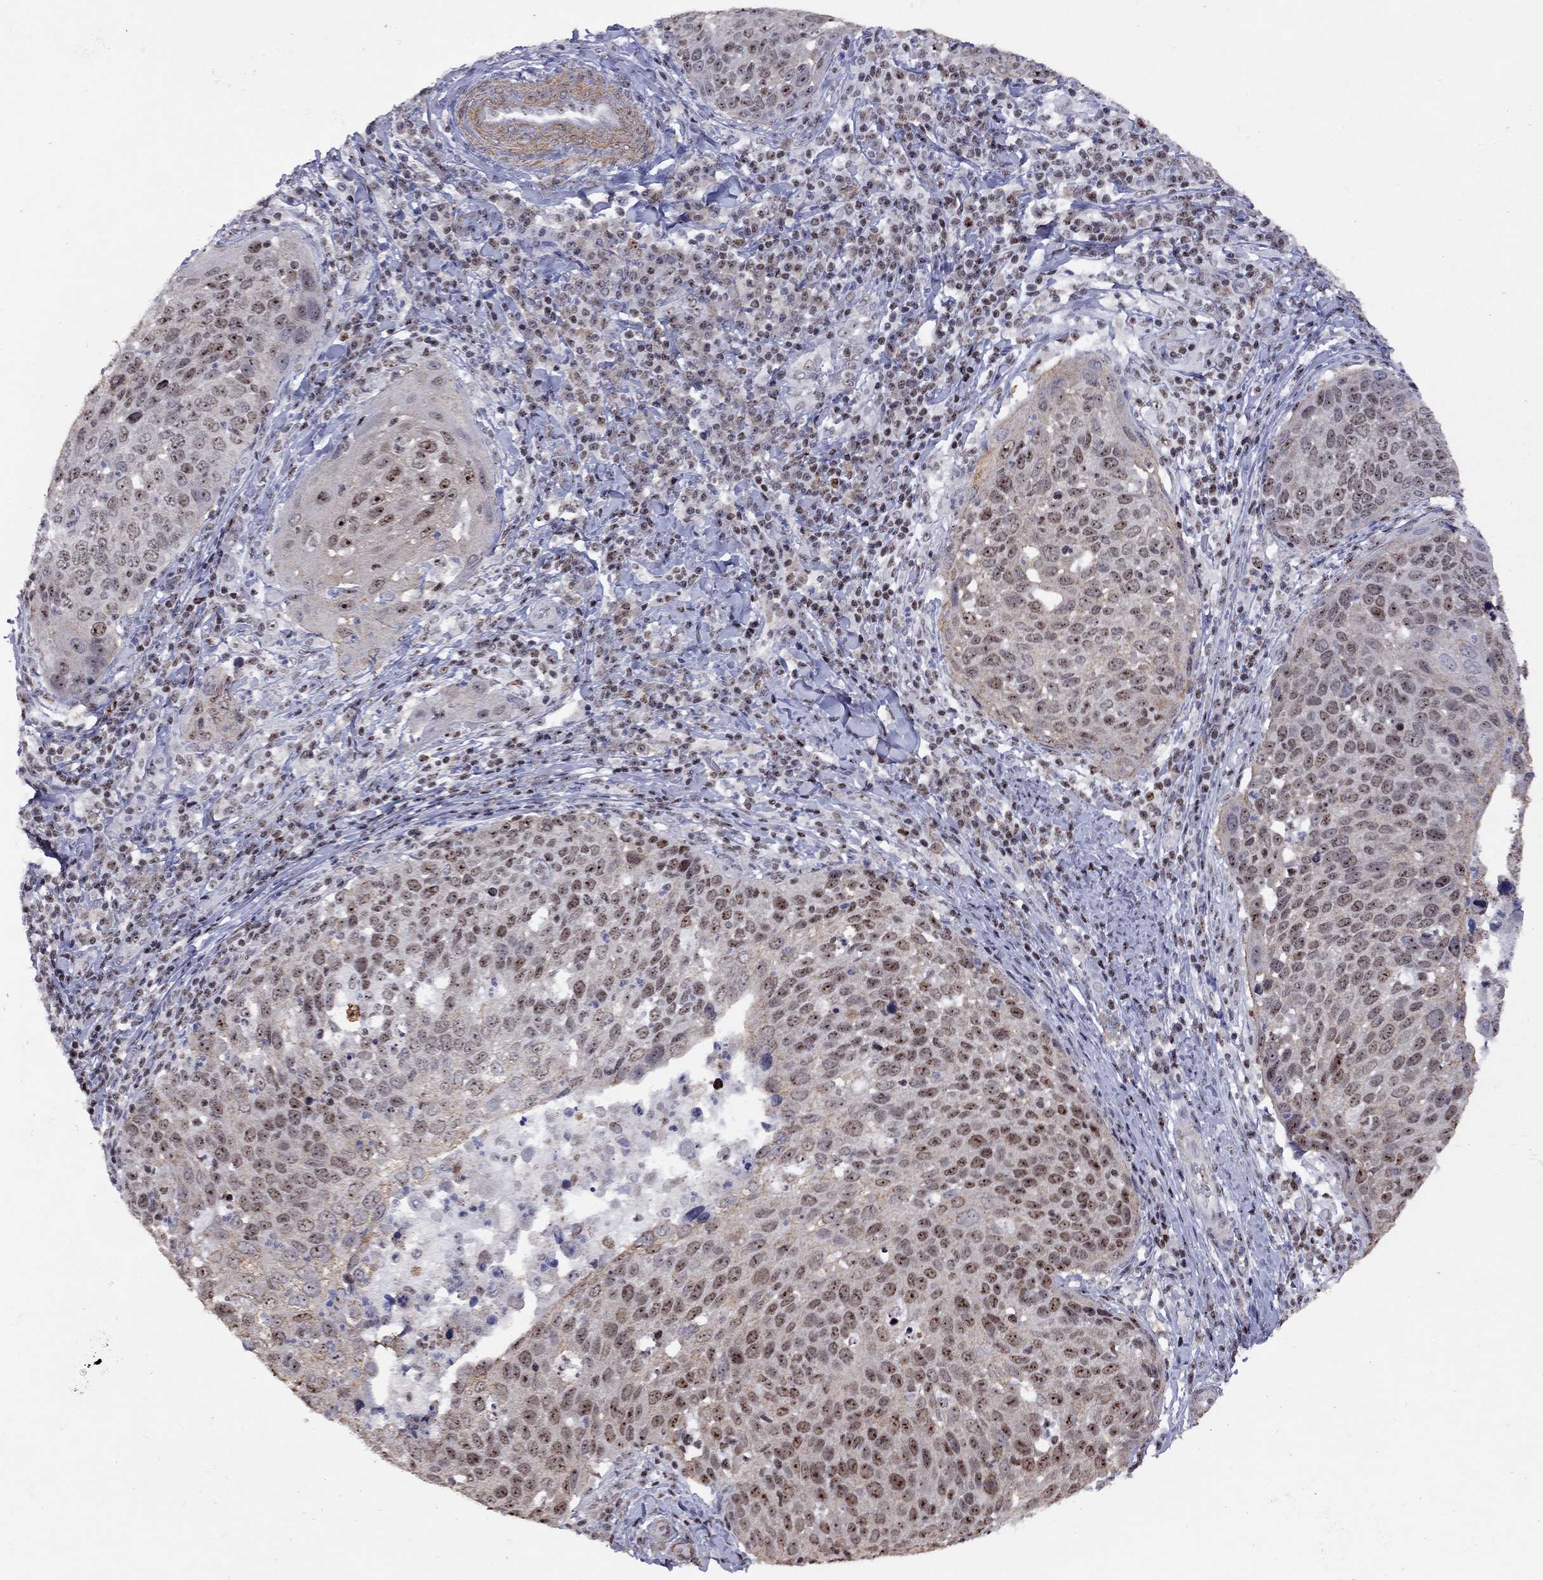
{"staining": {"intensity": "moderate", "quantity": "25%-75%", "location": "nuclear"}, "tissue": "cervical cancer", "cell_type": "Tumor cells", "image_type": "cancer", "snomed": [{"axis": "morphology", "description": "Squamous cell carcinoma, NOS"}, {"axis": "topography", "description": "Cervix"}], "caption": "Human cervical squamous cell carcinoma stained with a brown dye shows moderate nuclear positive staining in approximately 25%-75% of tumor cells.", "gene": "SPOUT1", "patient": {"sex": "female", "age": 54}}